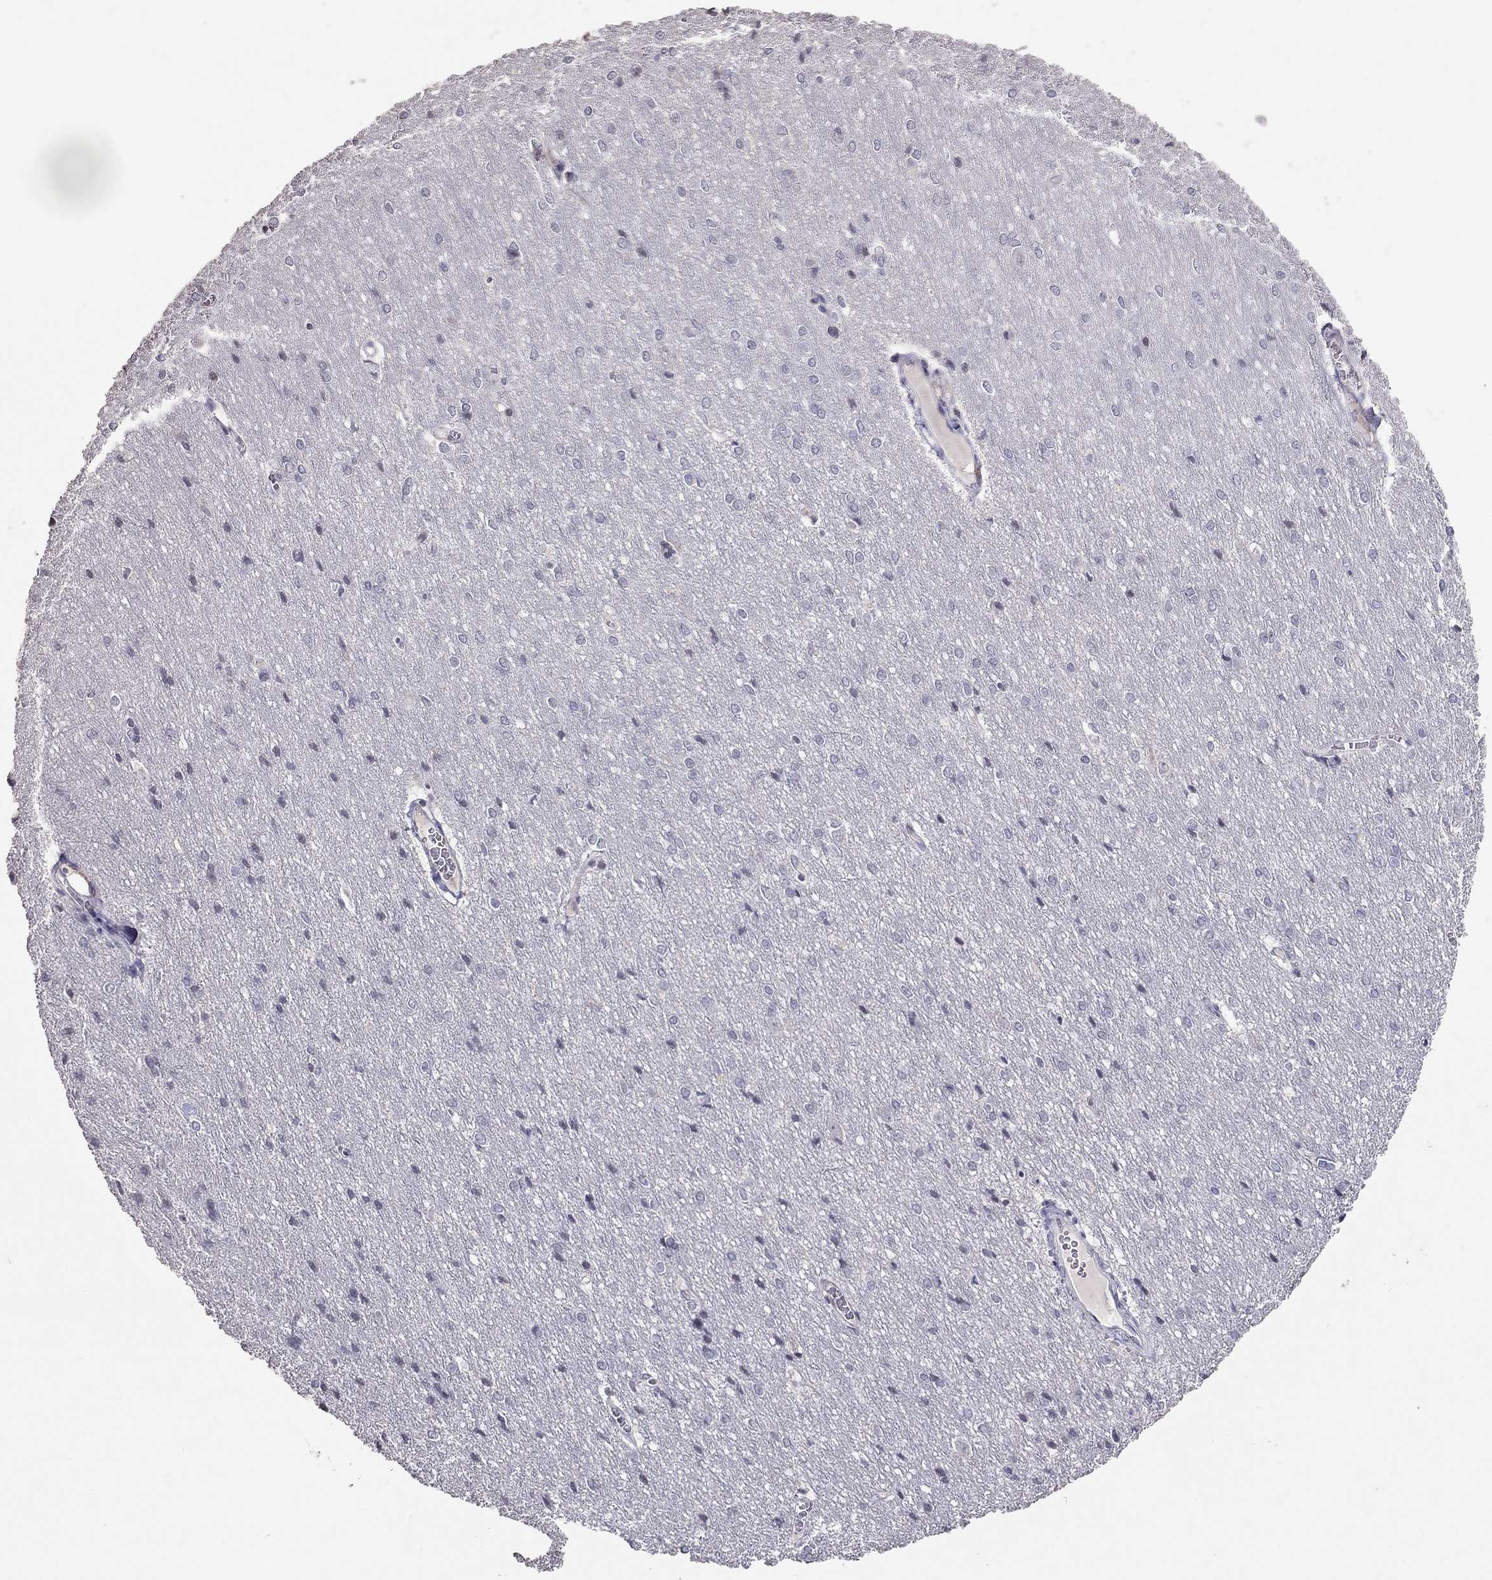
{"staining": {"intensity": "negative", "quantity": "none", "location": "none"}, "tissue": "cerebral cortex", "cell_type": "Endothelial cells", "image_type": "normal", "snomed": [{"axis": "morphology", "description": "Normal tissue, NOS"}, {"axis": "topography", "description": "Cerebral cortex"}], "caption": "Cerebral cortex stained for a protein using immunohistochemistry shows no staining endothelial cells.", "gene": "TSHB", "patient": {"sex": "male", "age": 37}}